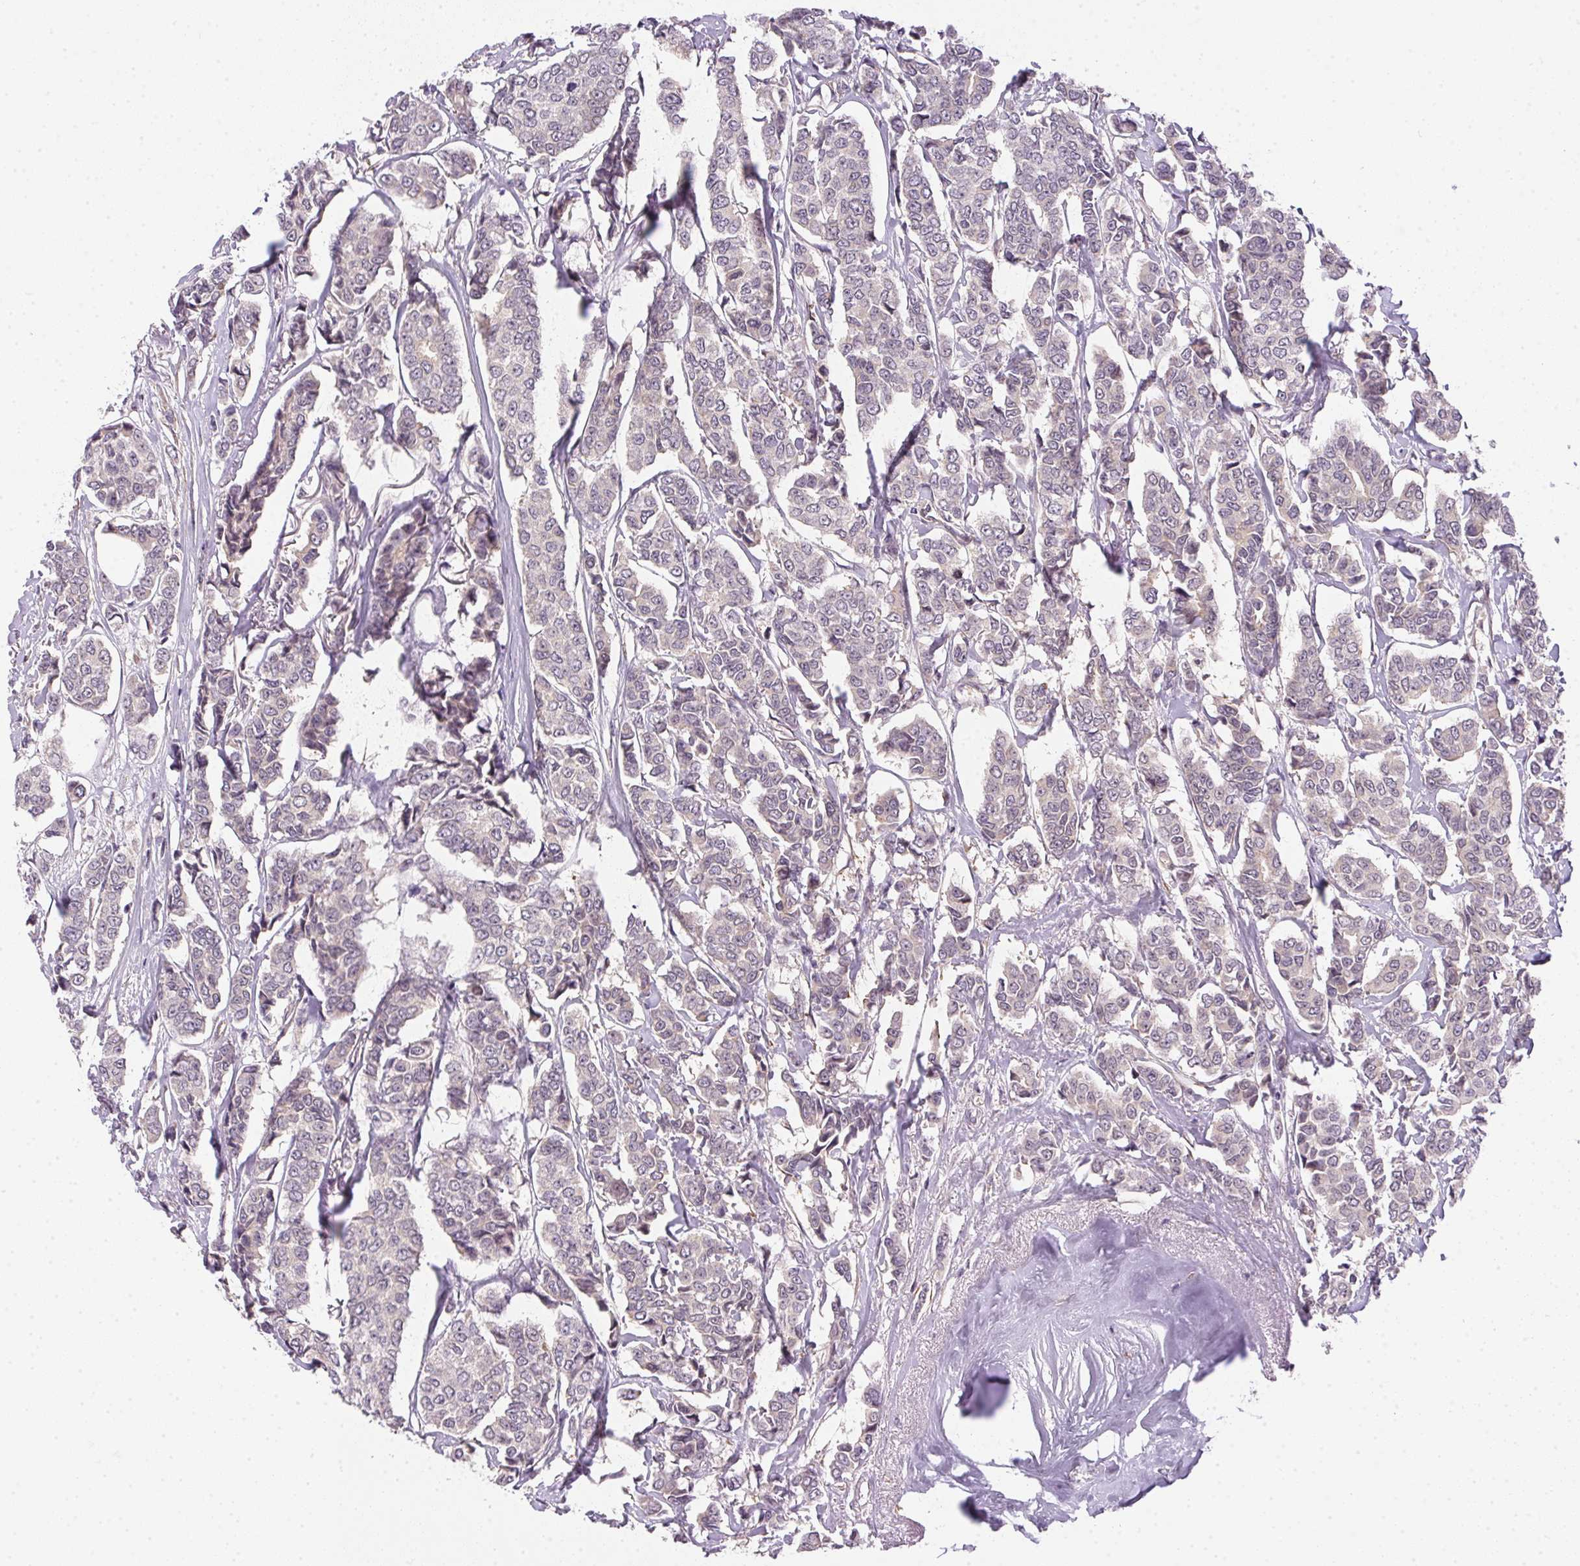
{"staining": {"intensity": "negative", "quantity": "none", "location": "none"}, "tissue": "breast cancer", "cell_type": "Tumor cells", "image_type": "cancer", "snomed": [{"axis": "morphology", "description": "Duct carcinoma"}, {"axis": "topography", "description": "Breast"}], "caption": "IHC histopathology image of neoplastic tissue: breast invasive ductal carcinoma stained with DAB (3,3'-diaminobenzidine) exhibits no significant protein staining in tumor cells.", "gene": "CFAP92", "patient": {"sex": "female", "age": 94}}